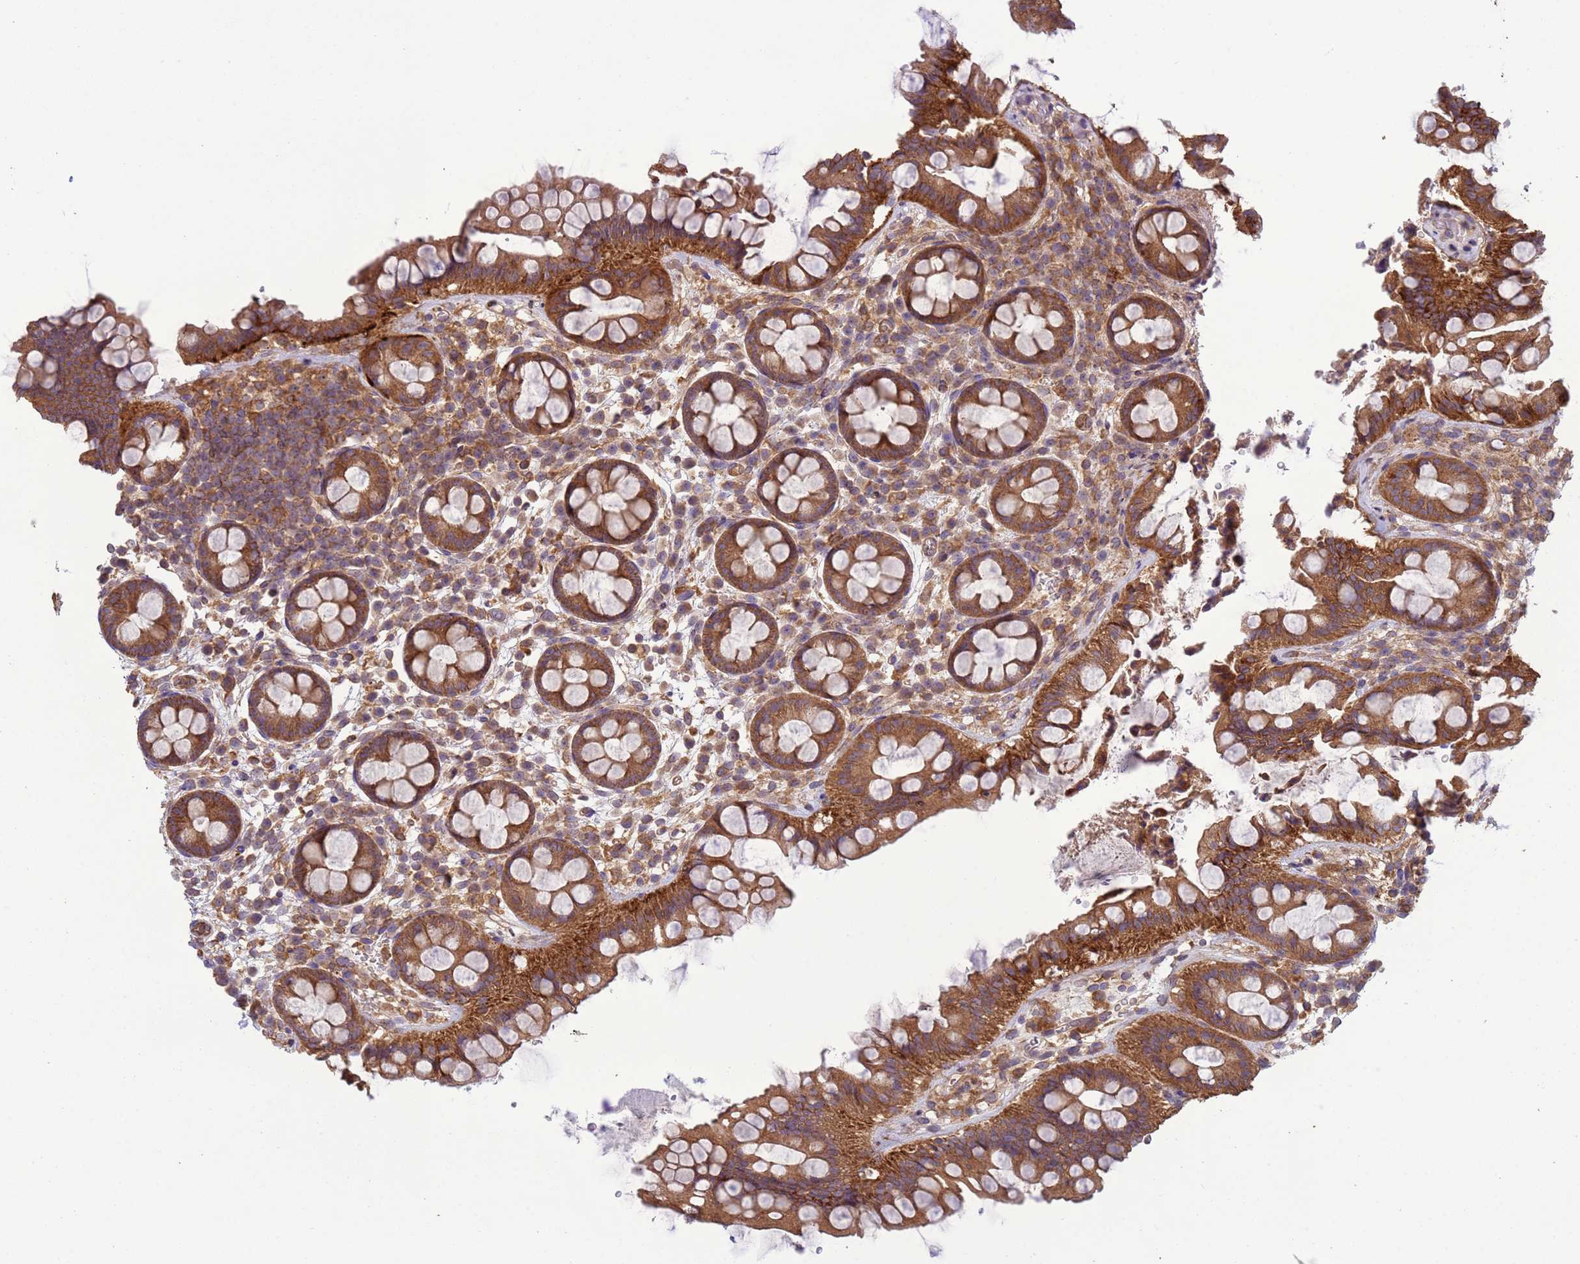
{"staining": {"intensity": "moderate", "quantity": ">75%", "location": "cytoplasmic/membranous"}, "tissue": "rectum", "cell_type": "Glandular cells", "image_type": "normal", "snomed": [{"axis": "morphology", "description": "Normal tissue, NOS"}, {"axis": "topography", "description": "Rectum"}, {"axis": "topography", "description": "Peripheral nerve tissue"}], "caption": "Glandular cells exhibit medium levels of moderate cytoplasmic/membranous positivity in about >75% of cells in unremarkable rectum.", "gene": "RAB10", "patient": {"sex": "female", "age": 69}}